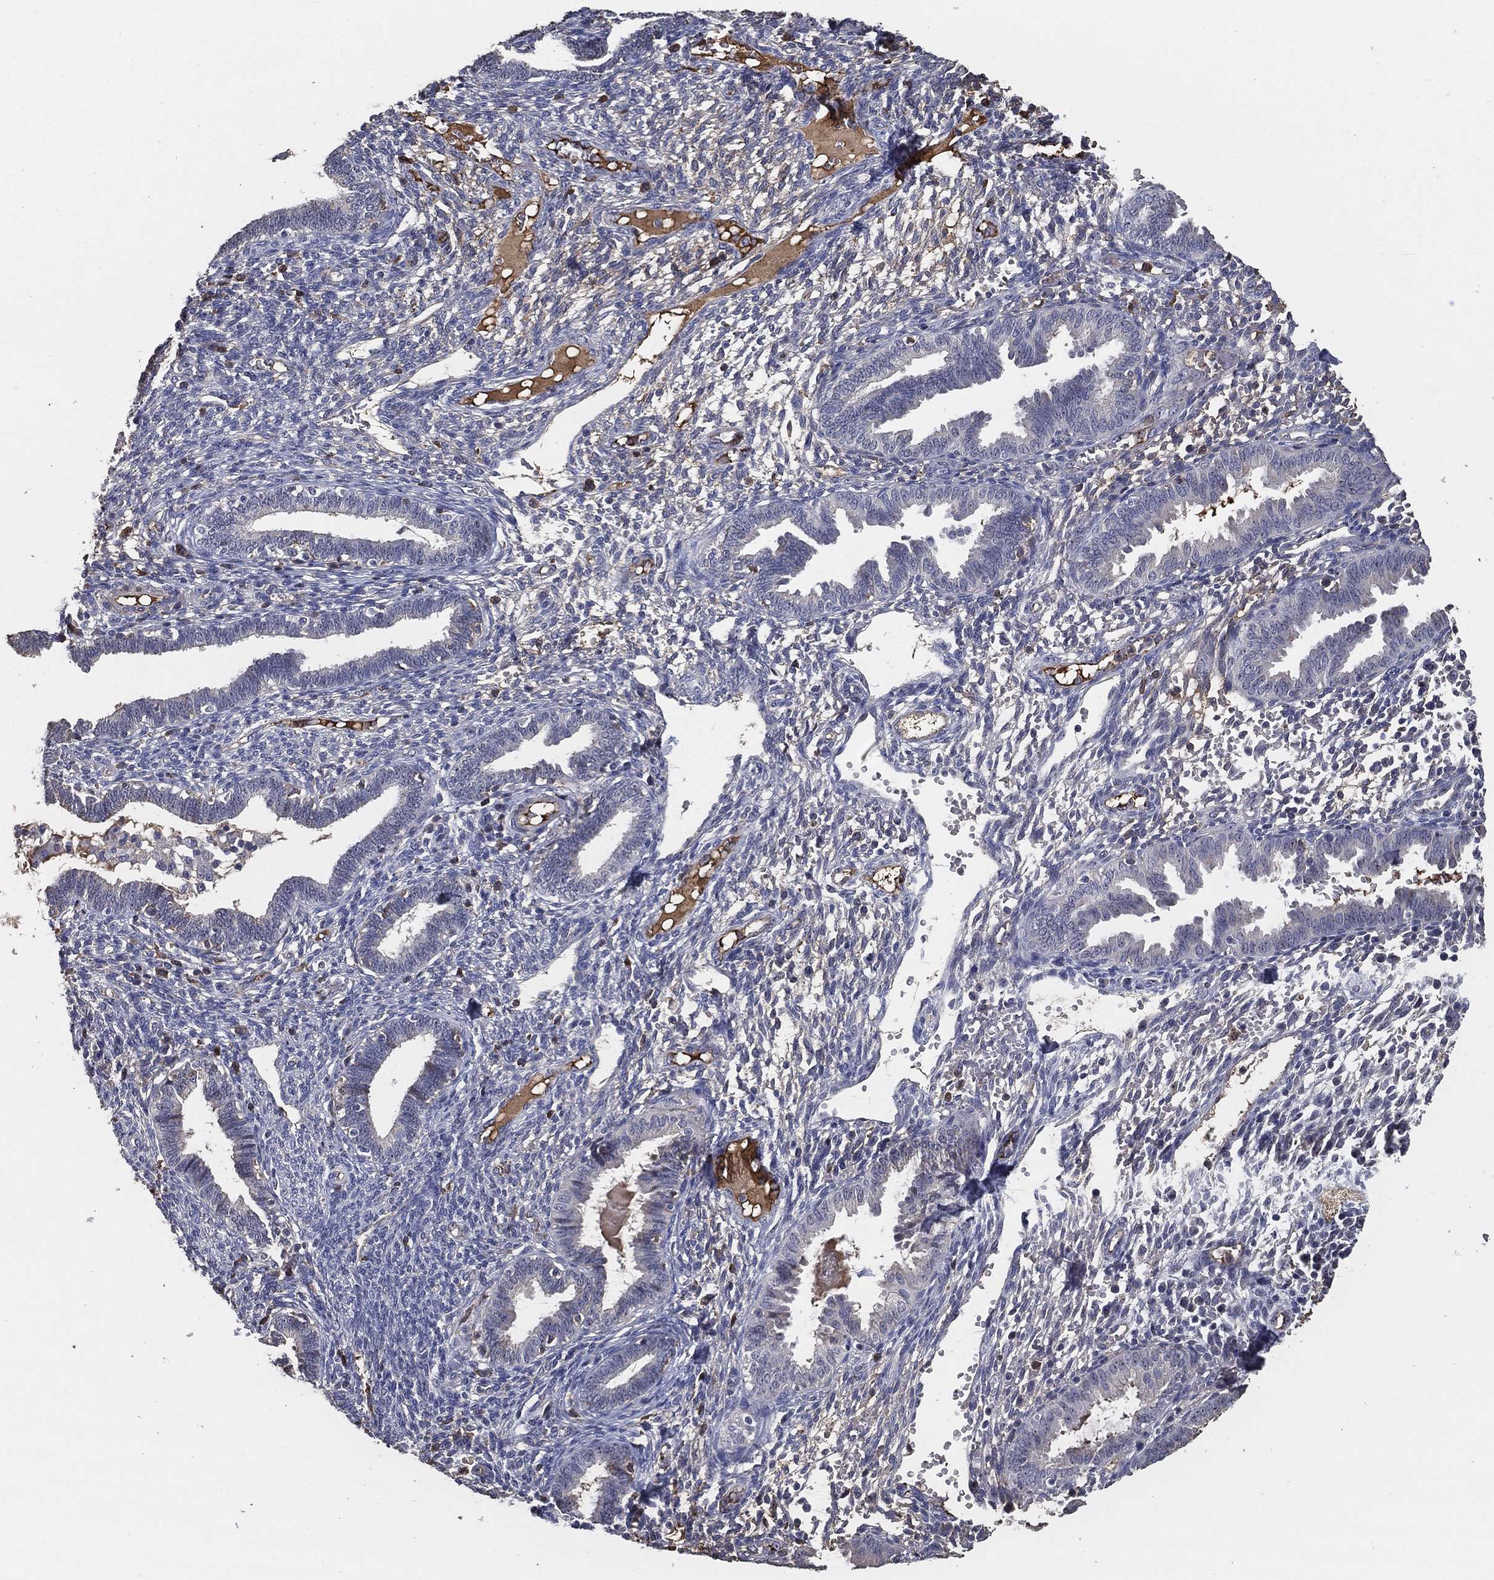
{"staining": {"intensity": "negative", "quantity": "none", "location": "none"}, "tissue": "endometrium", "cell_type": "Cells in endometrial stroma", "image_type": "normal", "snomed": [{"axis": "morphology", "description": "Normal tissue, NOS"}, {"axis": "topography", "description": "Endometrium"}], "caption": "The micrograph reveals no significant positivity in cells in endometrial stroma of endometrium.", "gene": "EFNA1", "patient": {"sex": "female", "age": 42}}